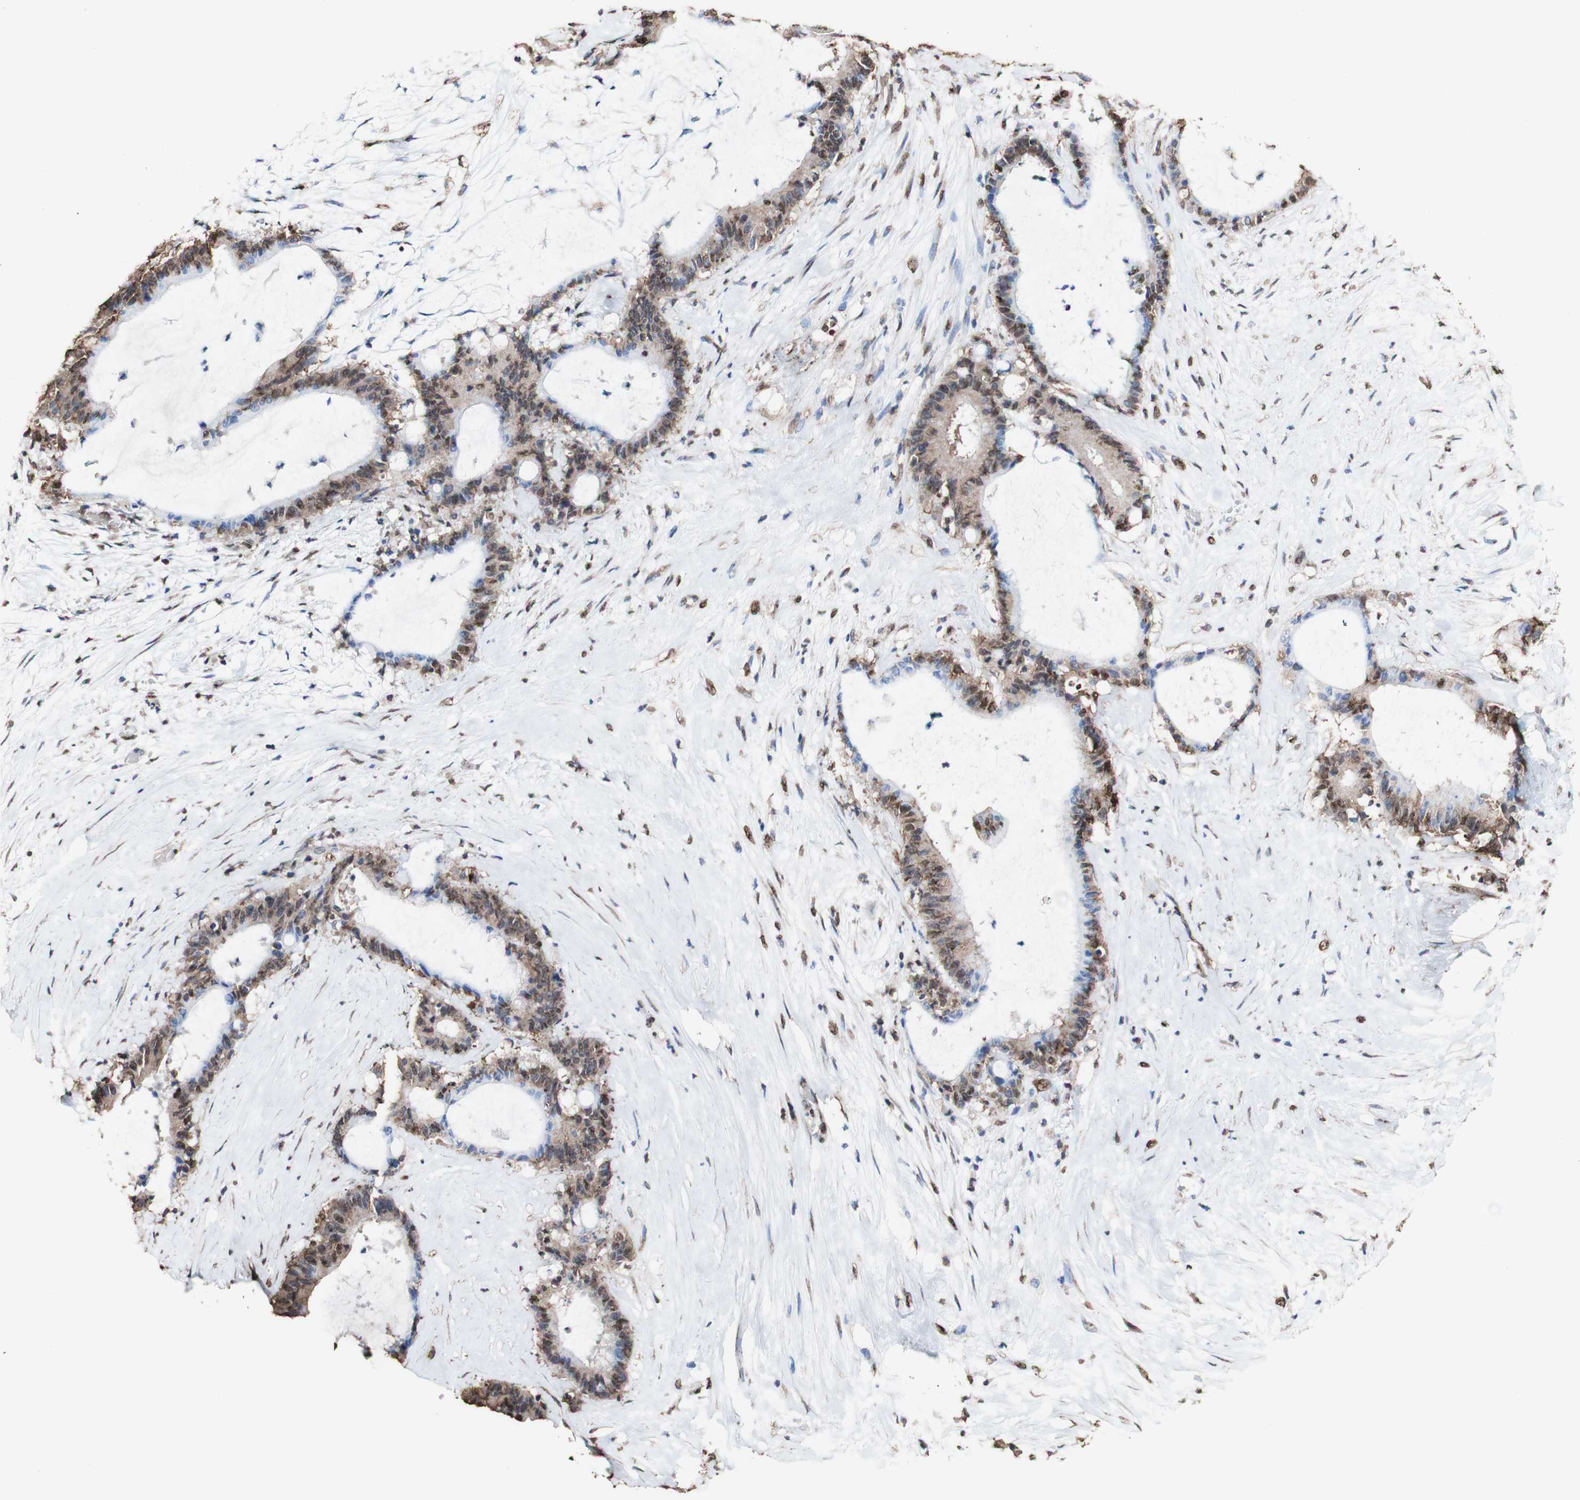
{"staining": {"intensity": "moderate", "quantity": "25%-75%", "location": "cytoplasmic/membranous,nuclear"}, "tissue": "liver cancer", "cell_type": "Tumor cells", "image_type": "cancer", "snomed": [{"axis": "morphology", "description": "Cholangiocarcinoma"}, {"axis": "topography", "description": "Liver"}], "caption": "Immunohistochemistry photomicrograph of neoplastic tissue: cholangiocarcinoma (liver) stained using IHC exhibits medium levels of moderate protein expression localized specifically in the cytoplasmic/membranous and nuclear of tumor cells, appearing as a cytoplasmic/membranous and nuclear brown color.", "gene": "PIDD1", "patient": {"sex": "female", "age": 73}}